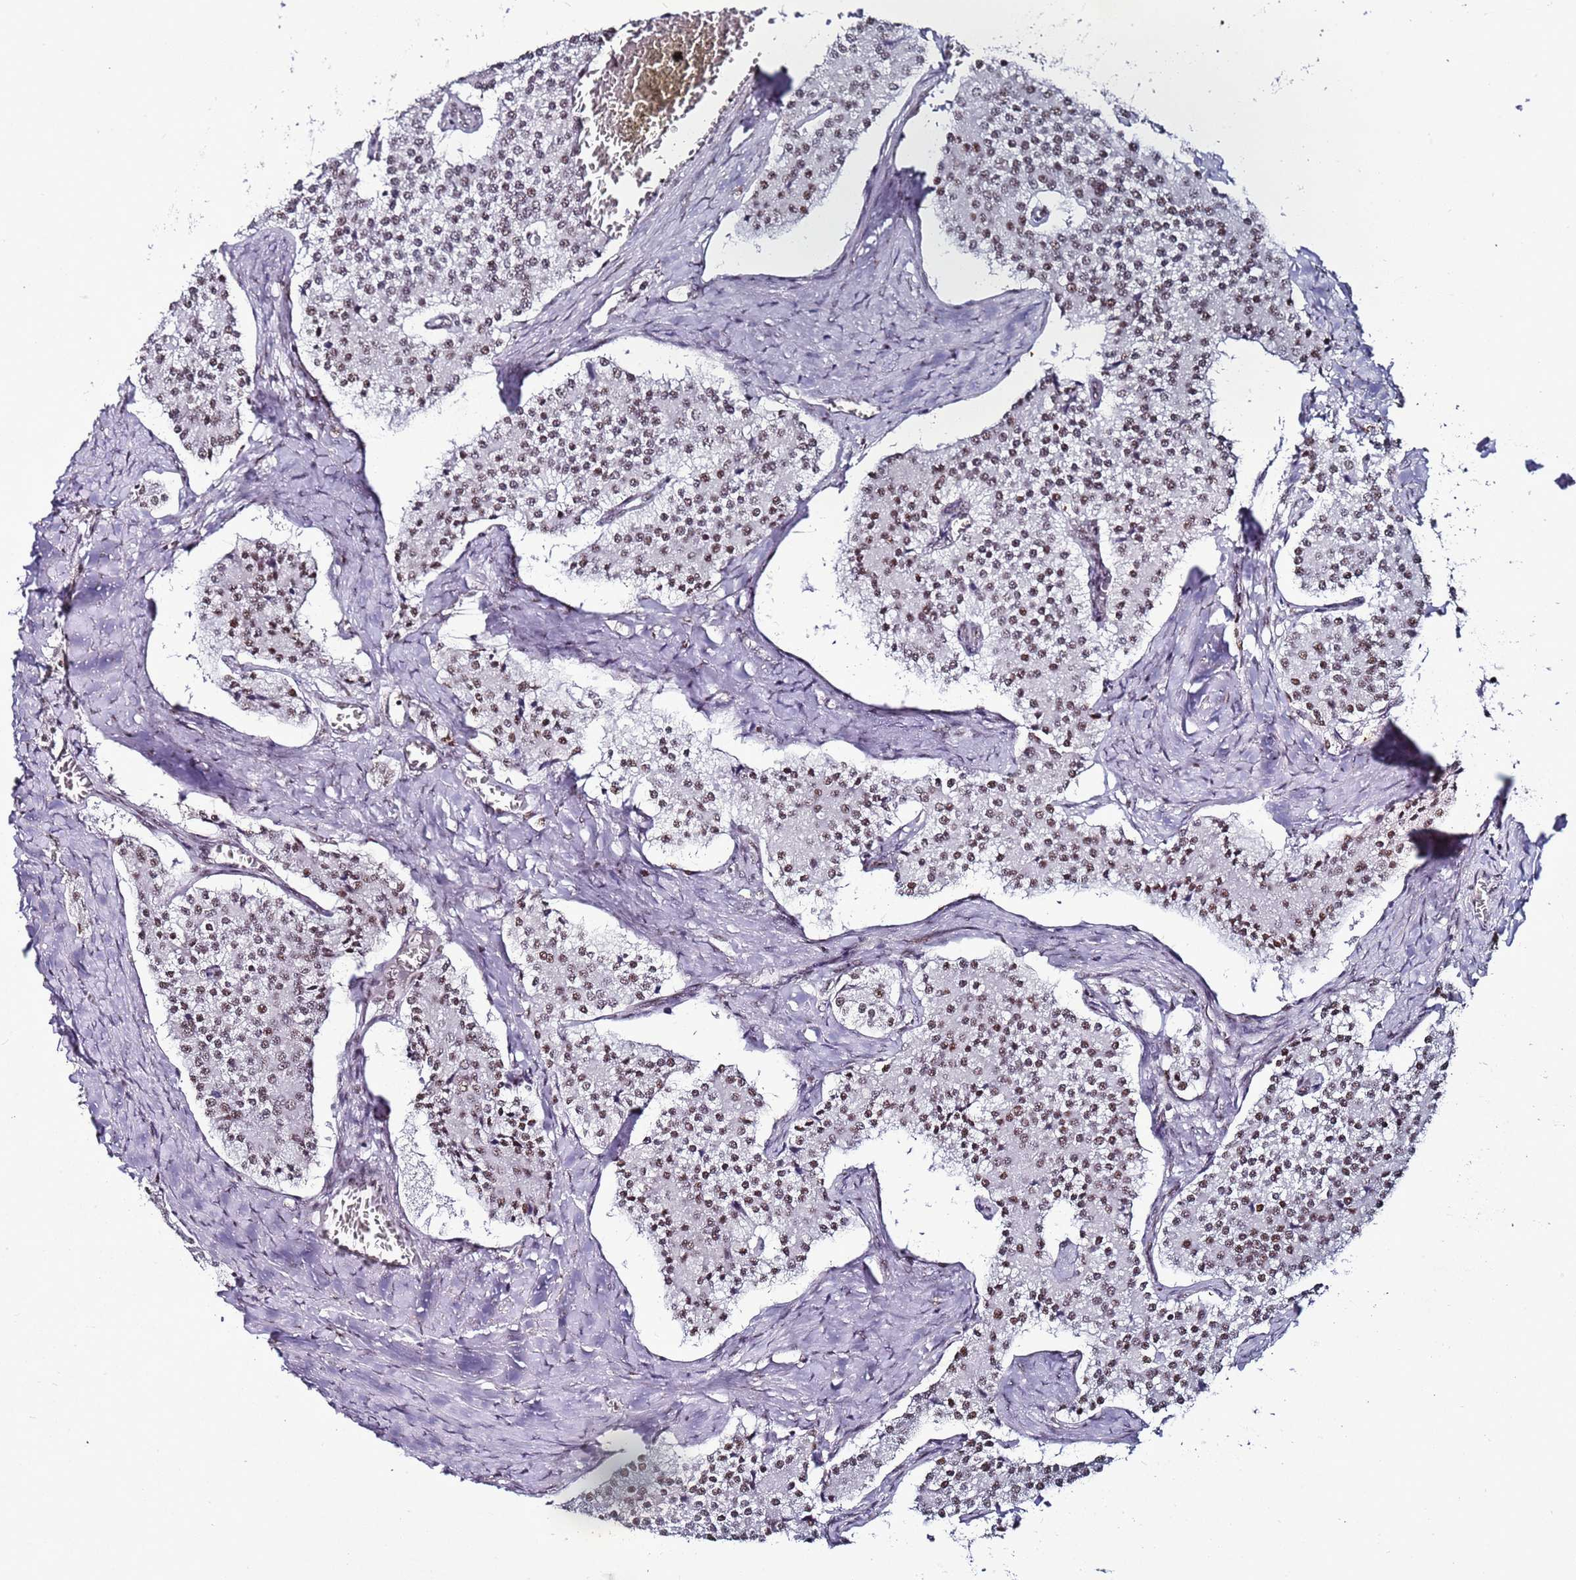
{"staining": {"intensity": "moderate", "quantity": ">75%", "location": "nuclear"}, "tissue": "carcinoid", "cell_type": "Tumor cells", "image_type": "cancer", "snomed": [{"axis": "morphology", "description": "Carcinoid, malignant, NOS"}, {"axis": "topography", "description": "Colon"}], "caption": "This histopathology image shows immunohistochemistry staining of human carcinoid, with medium moderate nuclear positivity in about >75% of tumor cells.", "gene": "PSMA7", "patient": {"sex": "female", "age": 52}}